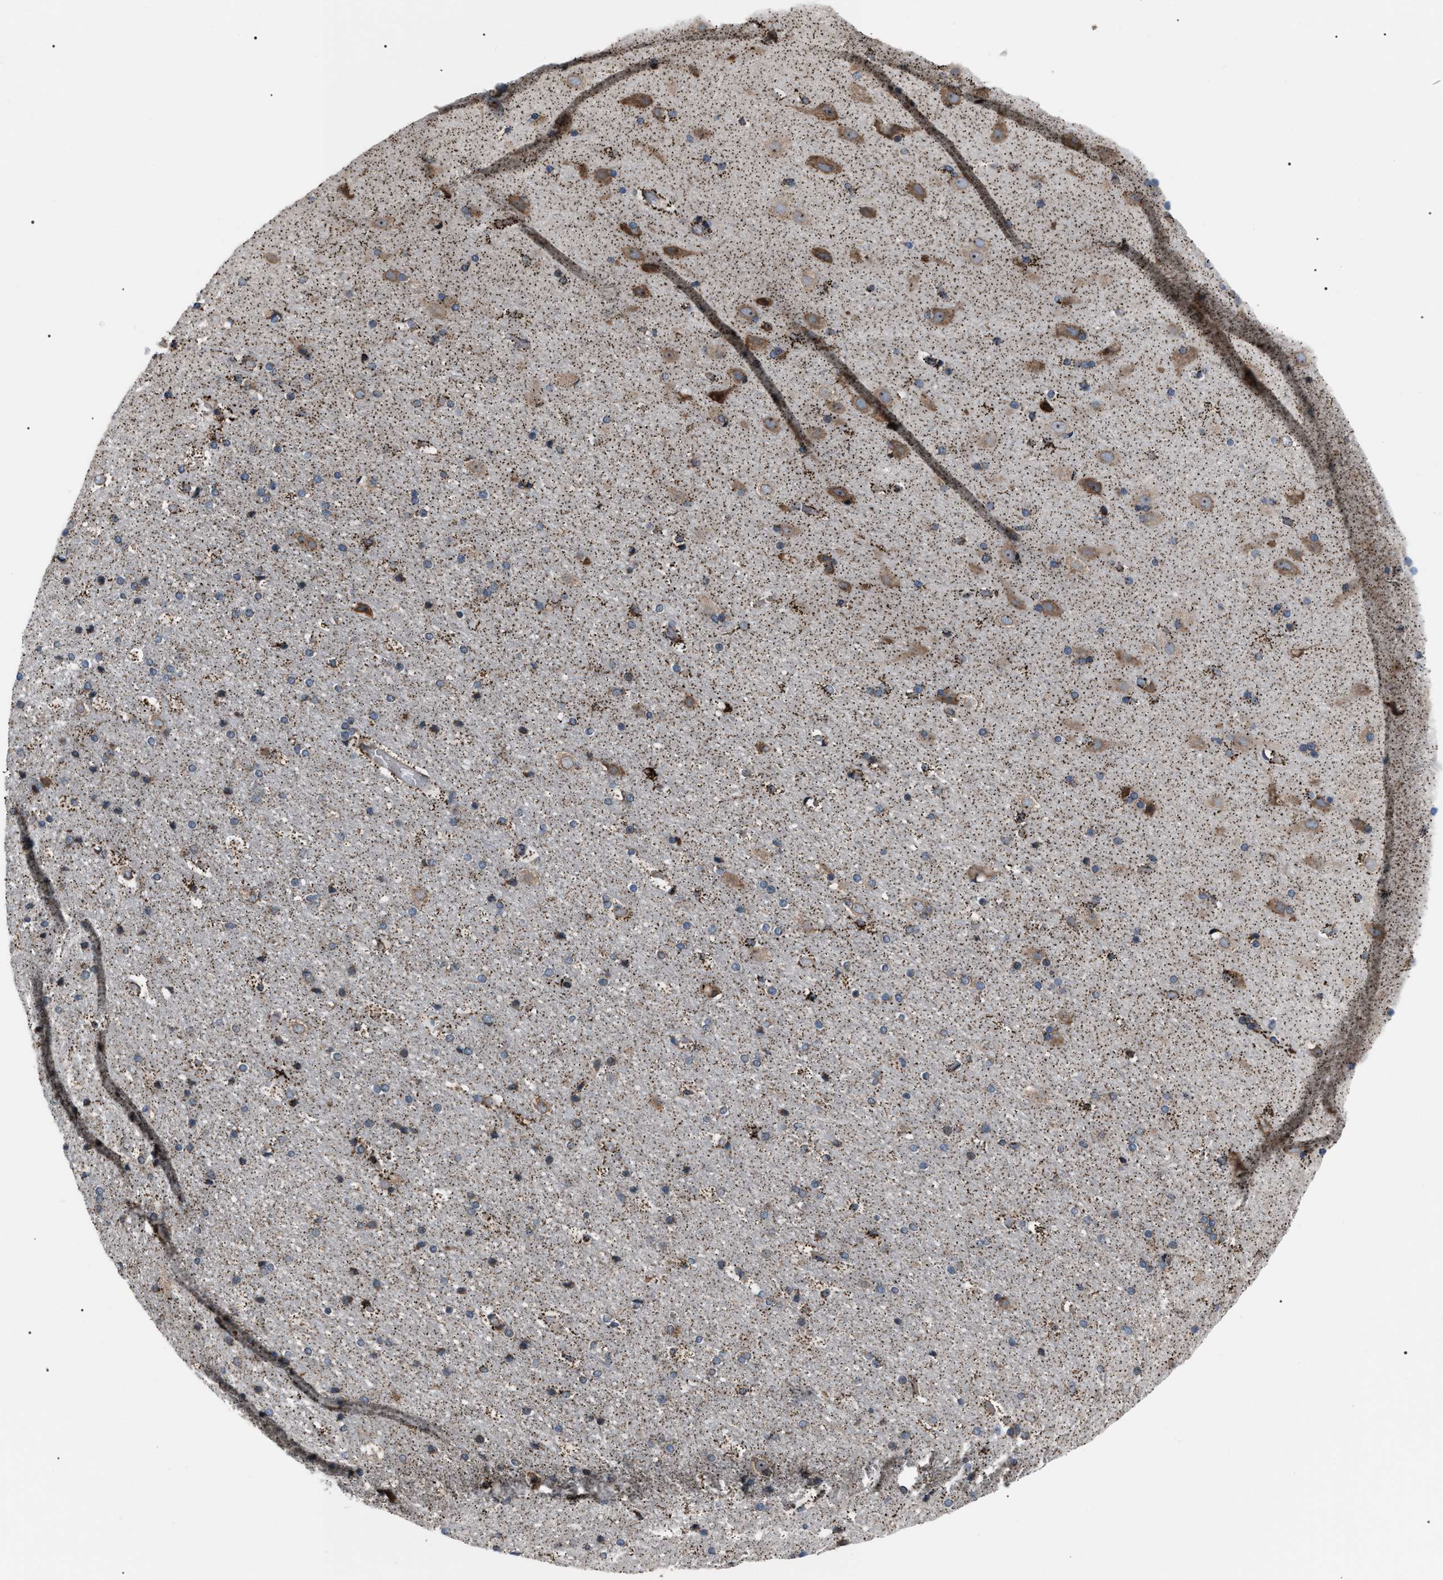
{"staining": {"intensity": "negative", "quantity": "none", "location": "none"}, "tissue": "cerebral cortex", "cell_type": "Endothelial cells", "image_type": "normal", "snomed": [{"axis": "morphology", "description": "Normal tissue, NOS"}, {"axis": "topography", "description": "Cerebral cortex"}], "caption": "Protein analysis of normal cerebral cortex demonstrates no significant staining in endothelial cells.", "gene": "AGO2", "patient": {"sex": "male", "age": 57}}